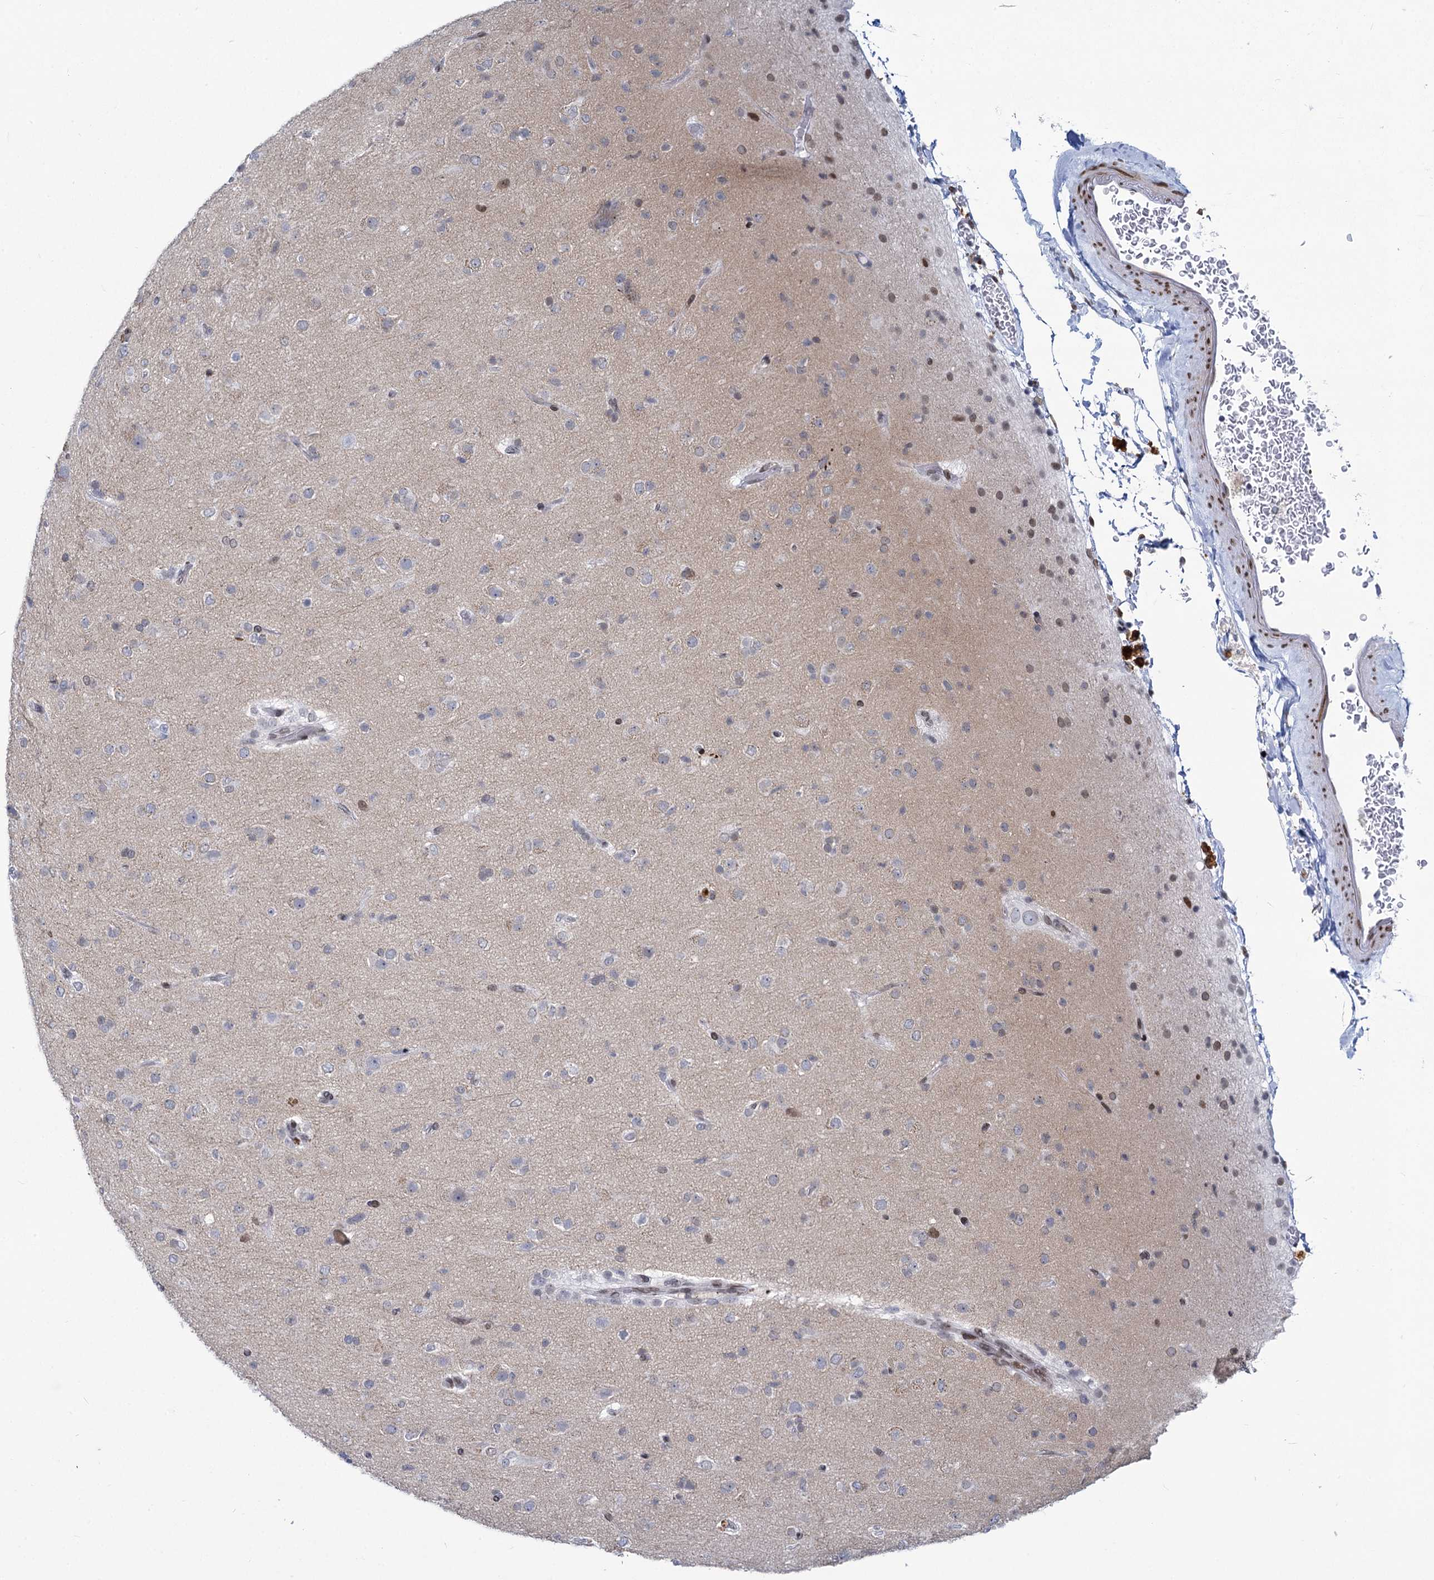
{"staining": {"intensity": "negative", "quantity": "none", "location": "none"}, "tissue": "glioma", "cell_type": "Tumor cells", "image_type": "cancer", "snomed": [{"axis": "morphology", "description": "Glioma, malignant, Low grade"}, {"axis": "topography", "description": "Brain"}], "caption": "The immunohistochemistry photomicrograph has no significant positivity in tumor cells of low-grade glioma (malignant) tissue.", "gene": "PRSS35", "patient": {"sex": "male", "age": 65}}